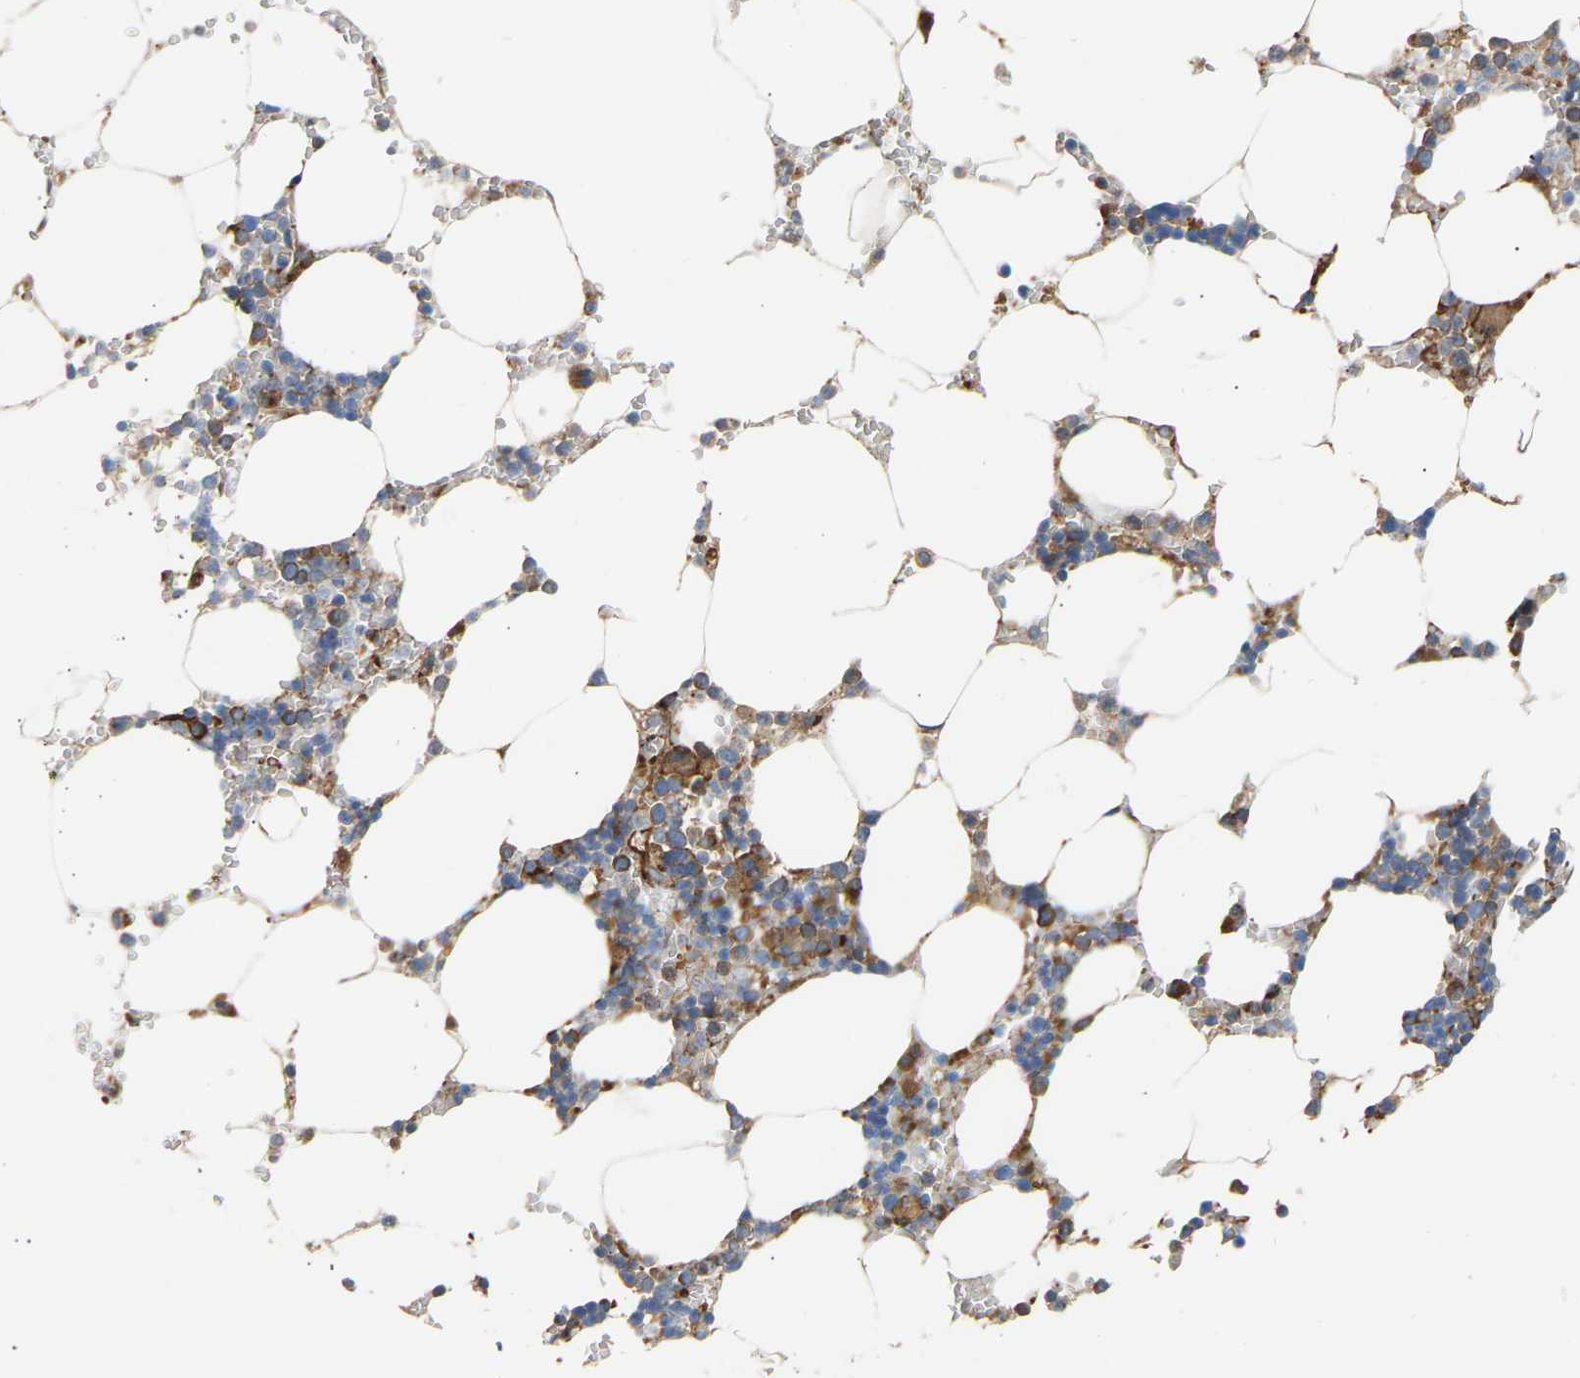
{"staining": {"intensity": "moderate", "quantity": "25%-75%", "location": "cytoplasmic/membranous"}, "tissue": "bone marrow", "cell_type": "Hematopoietic cells", "image_type": "normal", "snomed": [{"axis": "morphology", "description": "Normal tissue, NOS"}, {"axis": "topography", "description": "Bone marrow"}], "caption": "Immunohistochemistry (IHC) staining of benign bone marrow, which exhibits medium levels of moderate cytoplasmic/membranous expression in about 25%-75% of hematopoietic cells indicating moderate cytoplasmic/membranous protein staining. The staining was performed using DAB (brown) for protein detection and nuclei were counterstained in hematoxylin (blue).", "gene": "GCN1", "patient": {"sex": "male", "age": 70}}